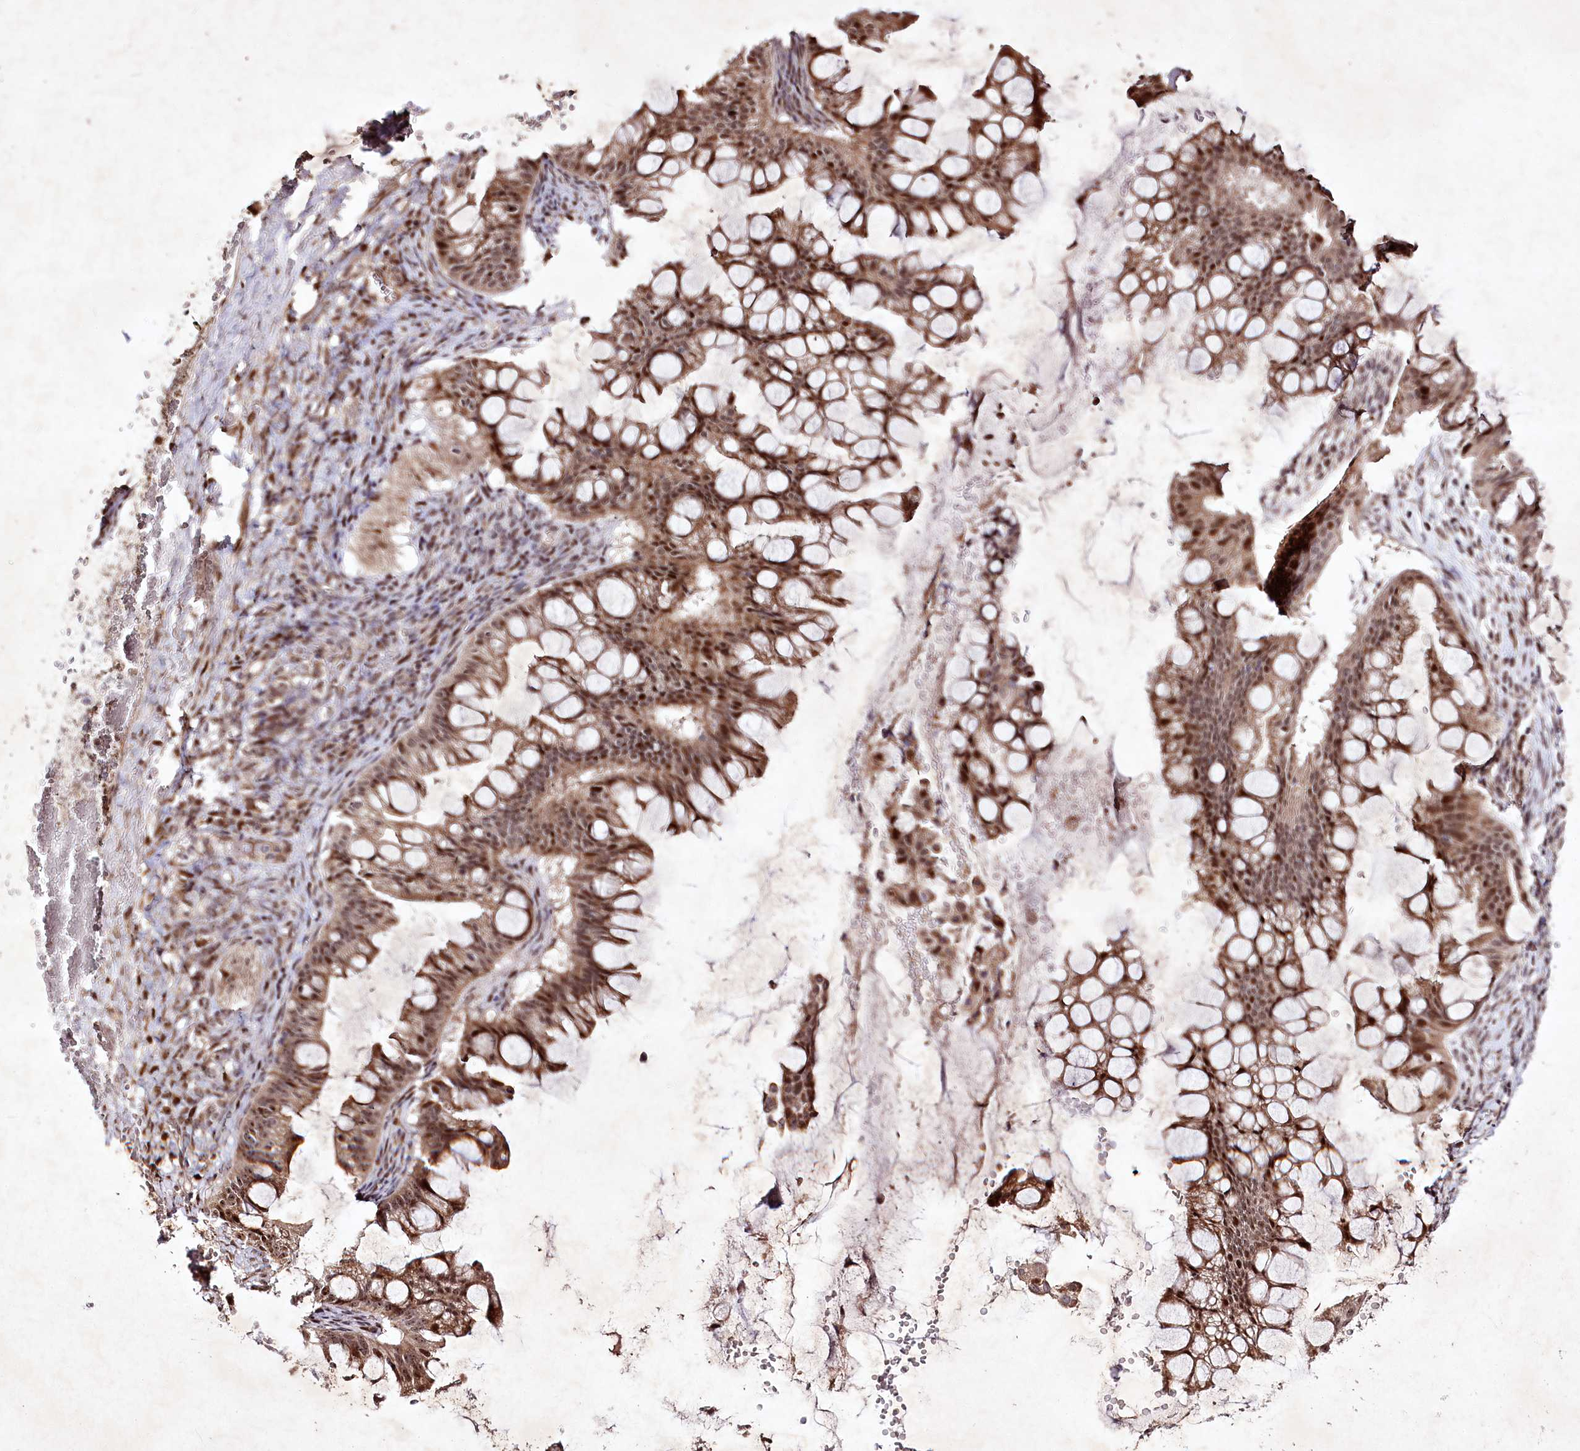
{"staining": {"intensity": "moderate", "quantity": ">75%", "location": "cytoplasmic/membranous,nuclear"}, "tissue": "ovarian cancer", "cell_type": "Tumor cells", "image_type": "cancer", "snomed": [{"axis": "morphology", "description": "Cystadenocarcinoma, mucinous, NOS"}, {"axis": "topography", "description": "Ovary"}], "caption": "IHC staining of ovarian mucinous cystadenocarcinoma, which exhibits medium levels of moderate cytoplasmic/membranous and nuclear positivity in approximately >75% of tumor cells indicating moderate cytoplasmic/membranous and nuclear protein staining. The staining was performed using DAB (3,3'-diaminobenzidine) (brown) for protein detection and nuclei were counterstained in hematoxylin (blue).", "gene": "DMP1", "patient": {"sex": "female", "age": 73}}